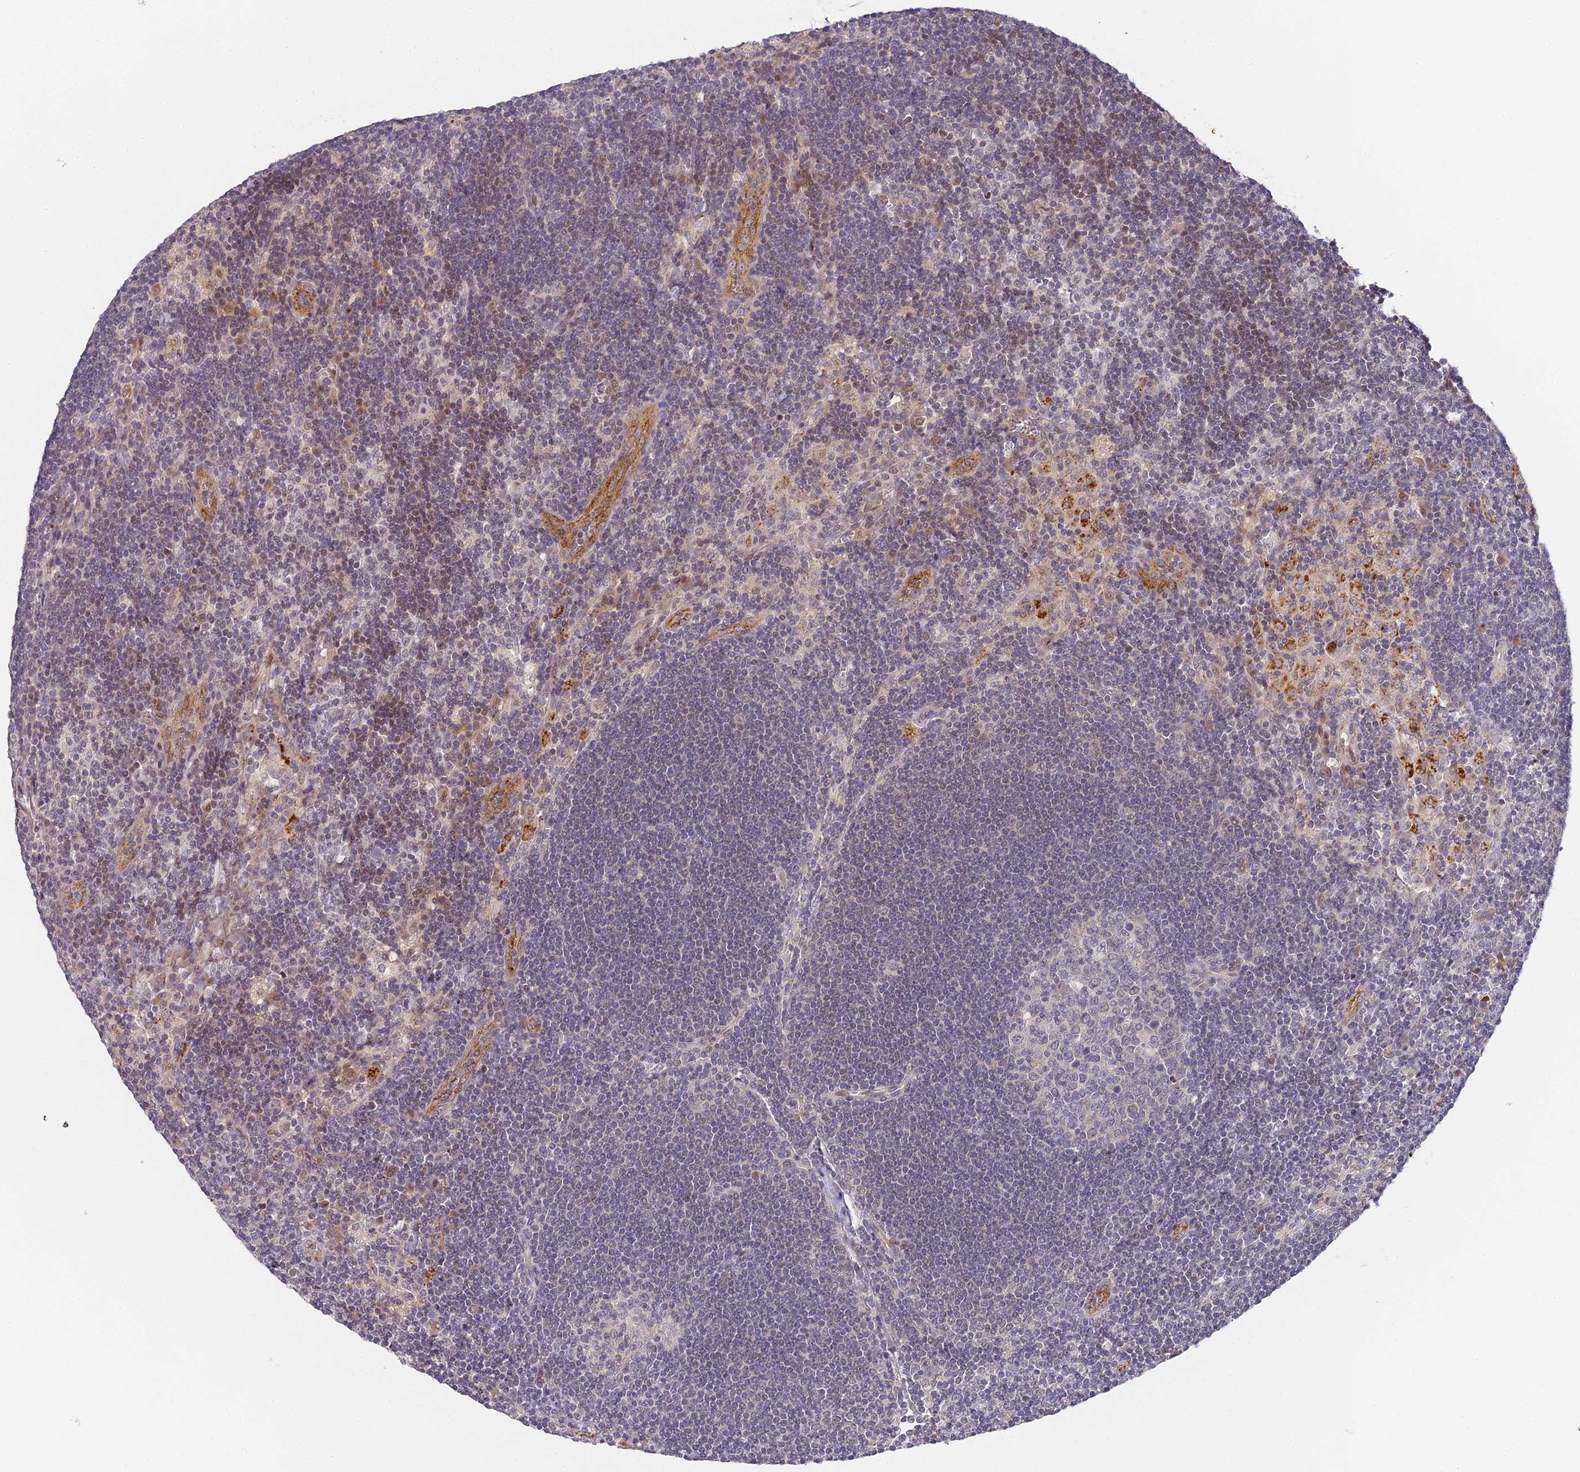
{"staining": {"intensity": "negative", "quantity": "none", "location": "none"}, "tissue": "lymph node", "cell_type": "Germinal center cells", "image_type": "normal", "snomed": [{"axis": "morphology", "description": "Normal tissue, NOS"}, {"axis": "topography", "description": "Lymph node"}], "caption": "This is a histopathology image of IHC staining of unremarkable lymph node, which shows no expression in germinal center cells. Brightfield microscopy of immunohistochemistry (IHC) stained with DAB (brown) and hematoxylin (blue), captured at high magnification.", "gene": "DNAAF10", "patient": {"sex": "male", "age": 24}}